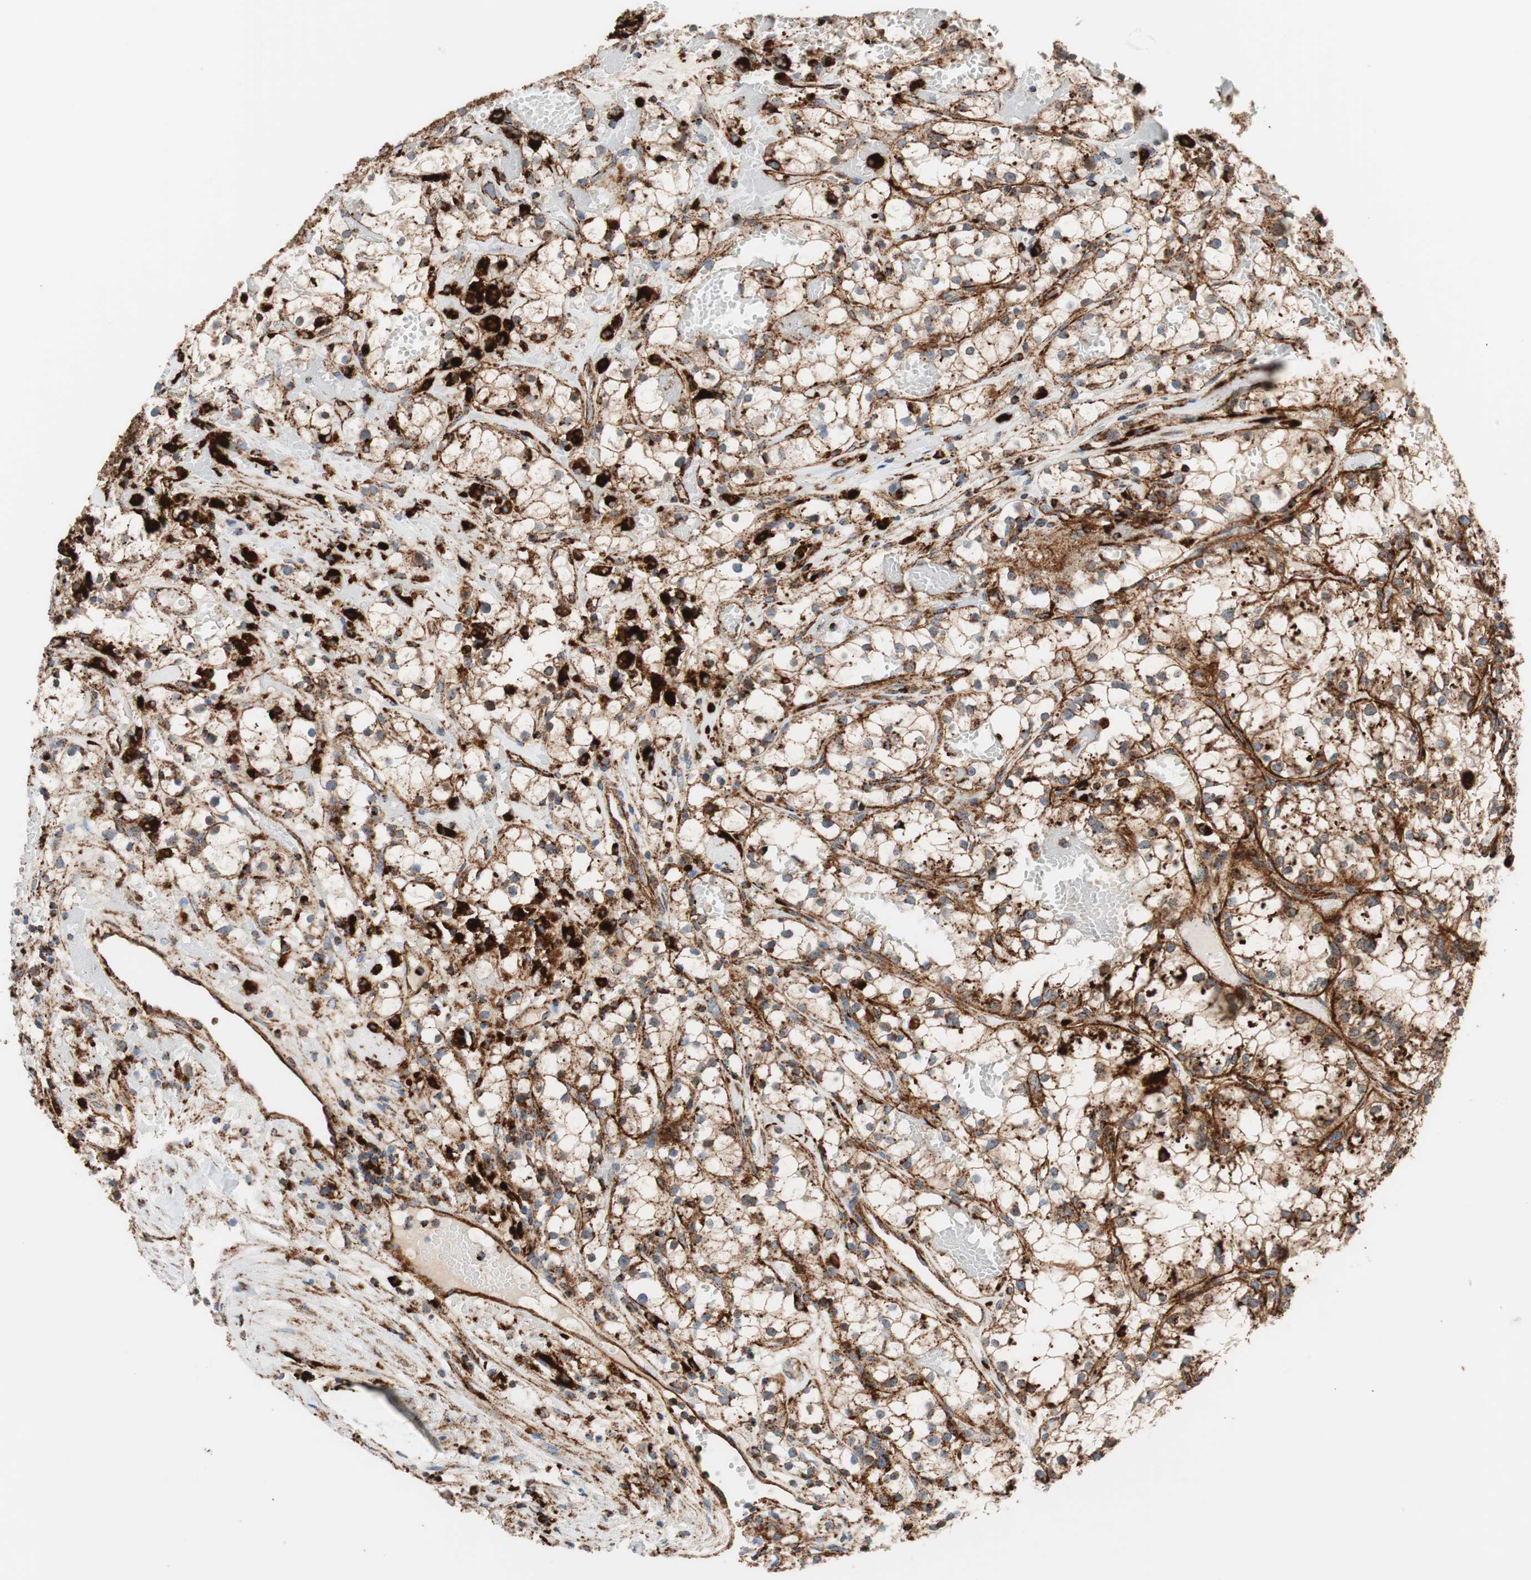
{"staining": {"intensity": "strong", "quantity": ">75%", "location": "cytoplasmic/membranous"}, "tissue": "renal cancer", "cell_type": "Tumor cells", "image_type": "cancer", "snomed": [{"axis": "morphology", "description": "Adenocarcinoma, NOS"}, {"axis": "topography", "description": "Kidney"}], "caption": "There is high levels of strong cytoplasmic/membranous expression in tumor cells of adenocarcinoma (renal), as demonstrated by immunohistochemical staining (brown color).", "gene": "LAMP1", "patient": {"sex": "male", "age": 56}}